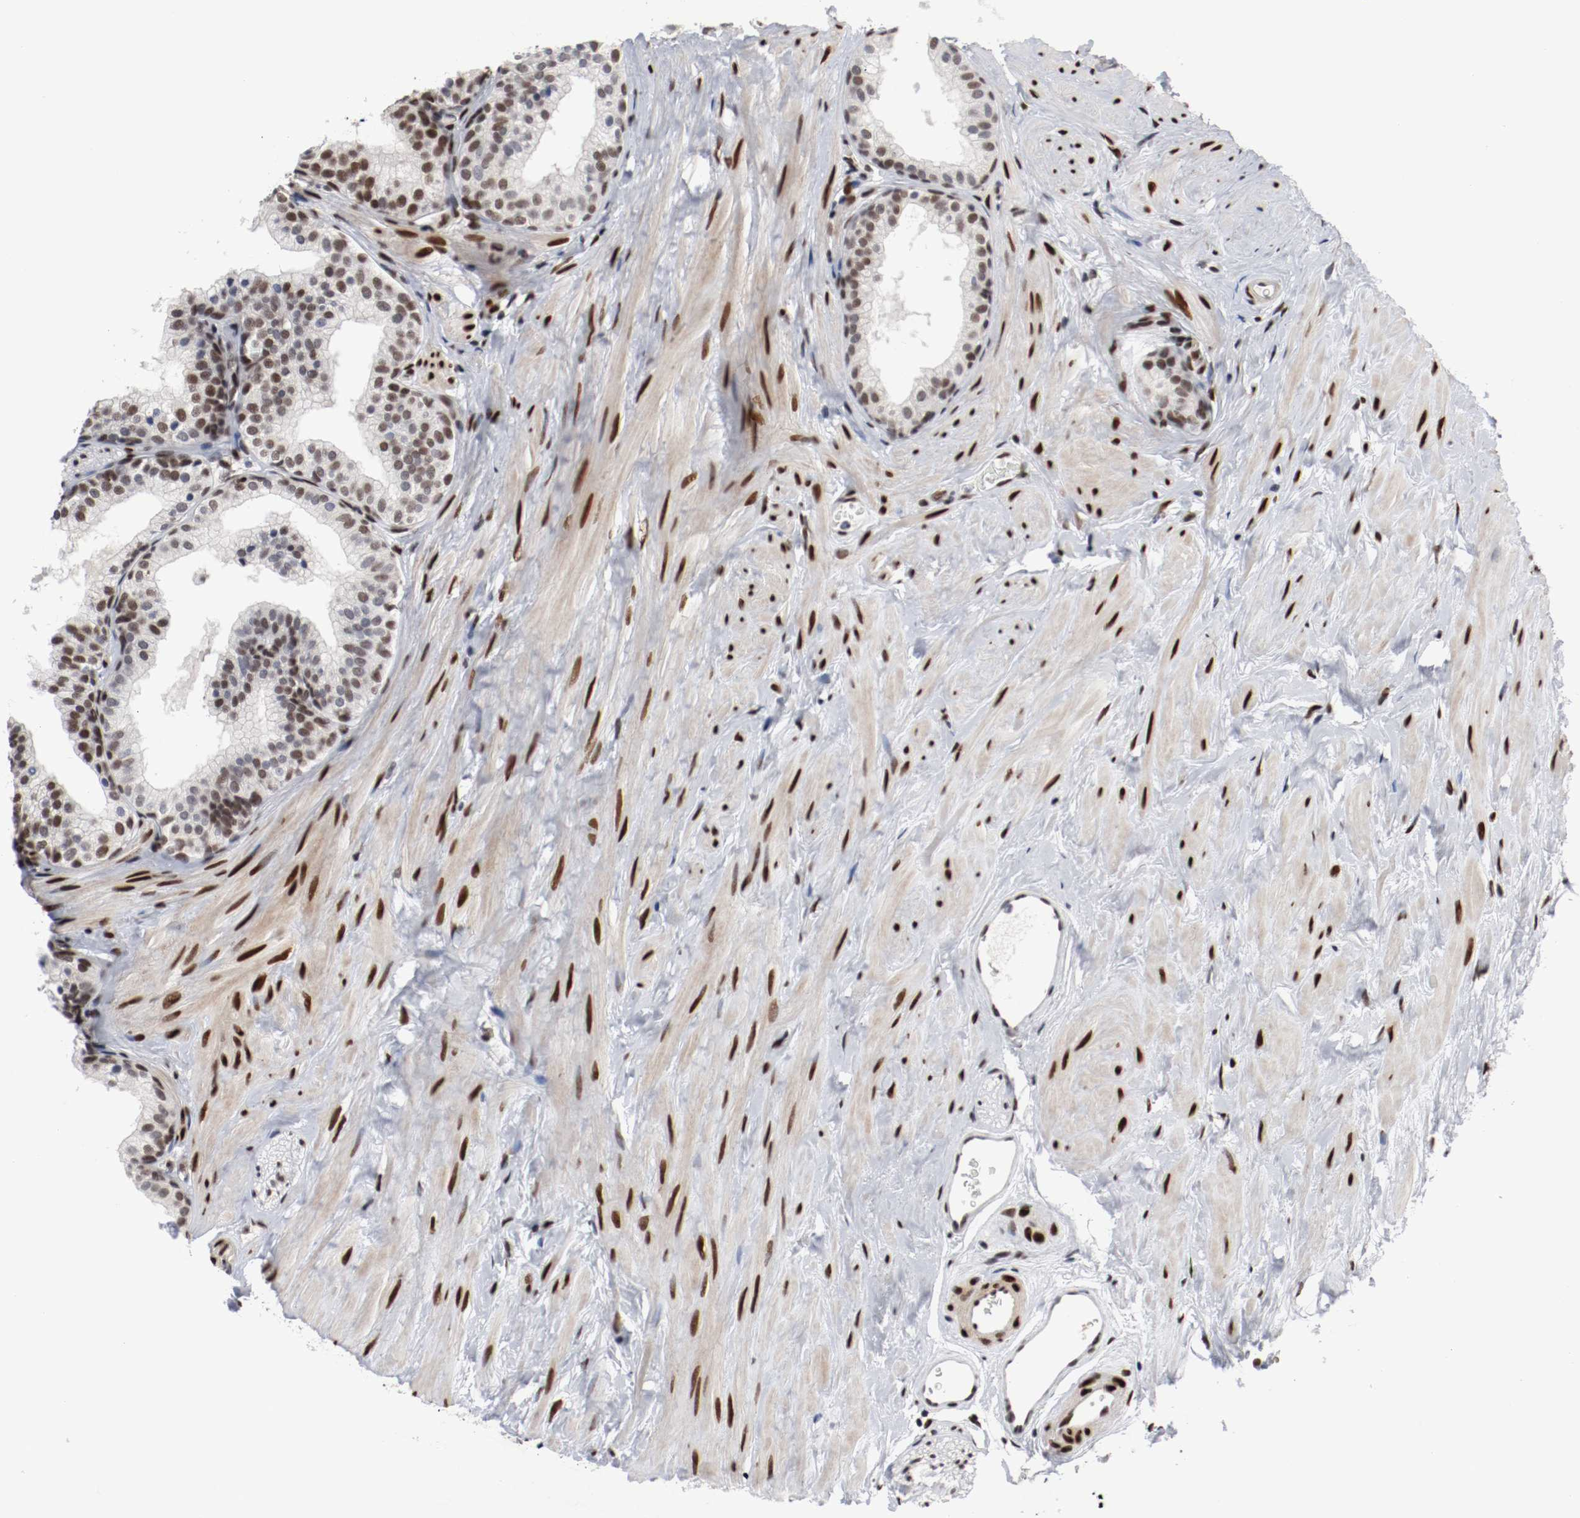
{"staining": {"intensity": "moderate", "quantity": ">75%", "location": "nuclear"}, "tissue": "prostate", "cell_type": "Glandular cells", "image_type": "normal", "snomed": [{"axis": "morphology", "description": "Normal tissue, NOS"}, {"axis": "topography", "description": "Prostate"}], "caption": "Brown immunohistochemical staining in benign prostate shows moderate nuclear staining in about >75% of glandular cells. Using DAB (brown) and hematoxylin (blue) stains, captured at high magnification using brightfield microscopy.", "gene": "MEF2D", "patient": {"sex": "male", "age": 60}}